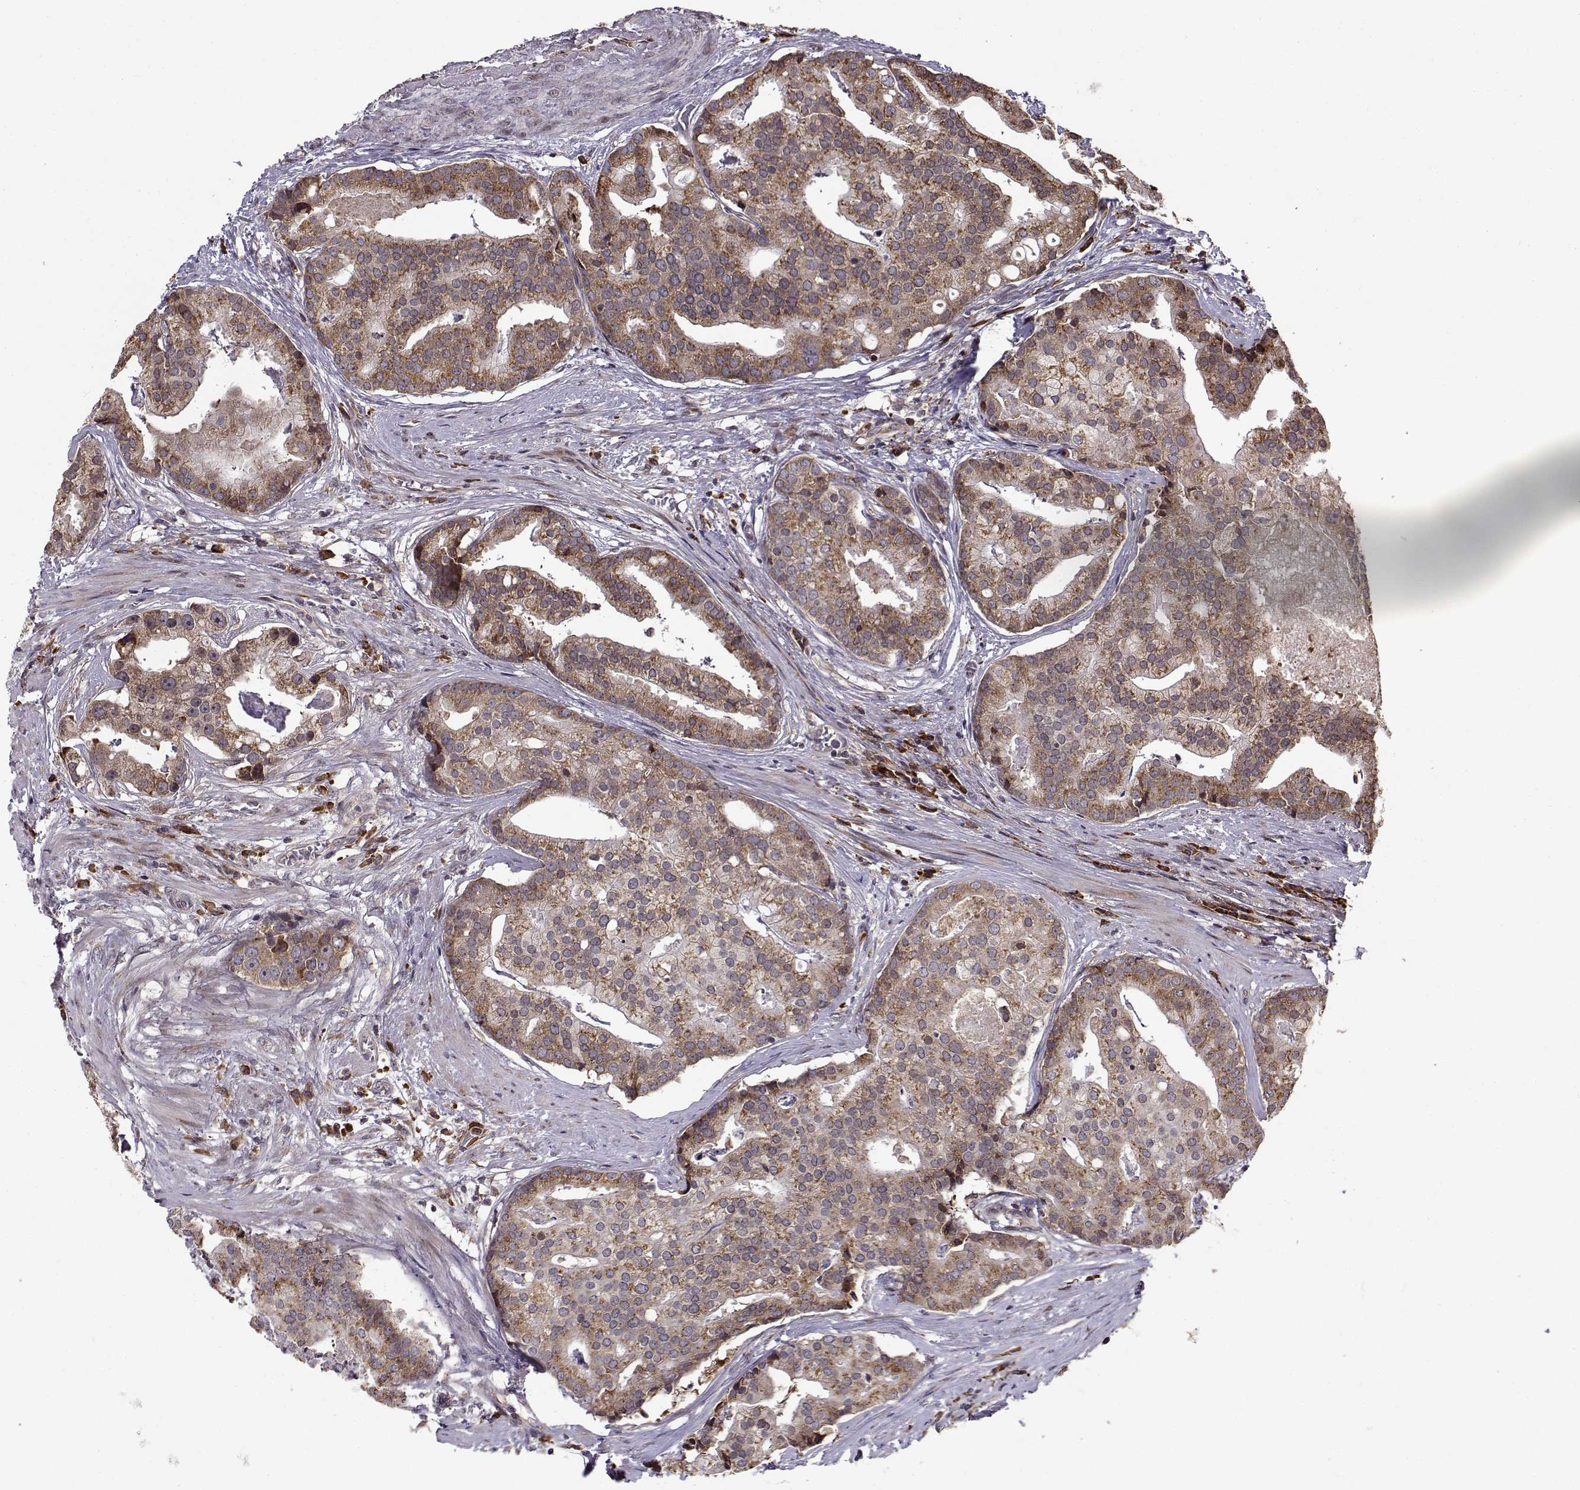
{"staining": {"intensity": "moderate", "quantity": ">75%", "location": "cytoplasmic/membranous"}, "tissue": "prostate cancer", "cell_type": "Tumor cells", "image_type": "cancer", "snomed": [{"axis": "morphology", "description": "Adenocarcinoma, NOS"}, {"axis": "topography", "description": "Prostate and seminal vesicle, NOS"}, {"axis": "topography", "description": "Prostate"}], "caption": "A high-resolution photomicrograph shows immunohistochemistry staining of adenocarcinoma (prostate), which displays moderate cytoplasmic/membranous staining in about >75% of tumor cells.", "gene": "RPL31", "patient": {"sex": "male", "age": 44}}